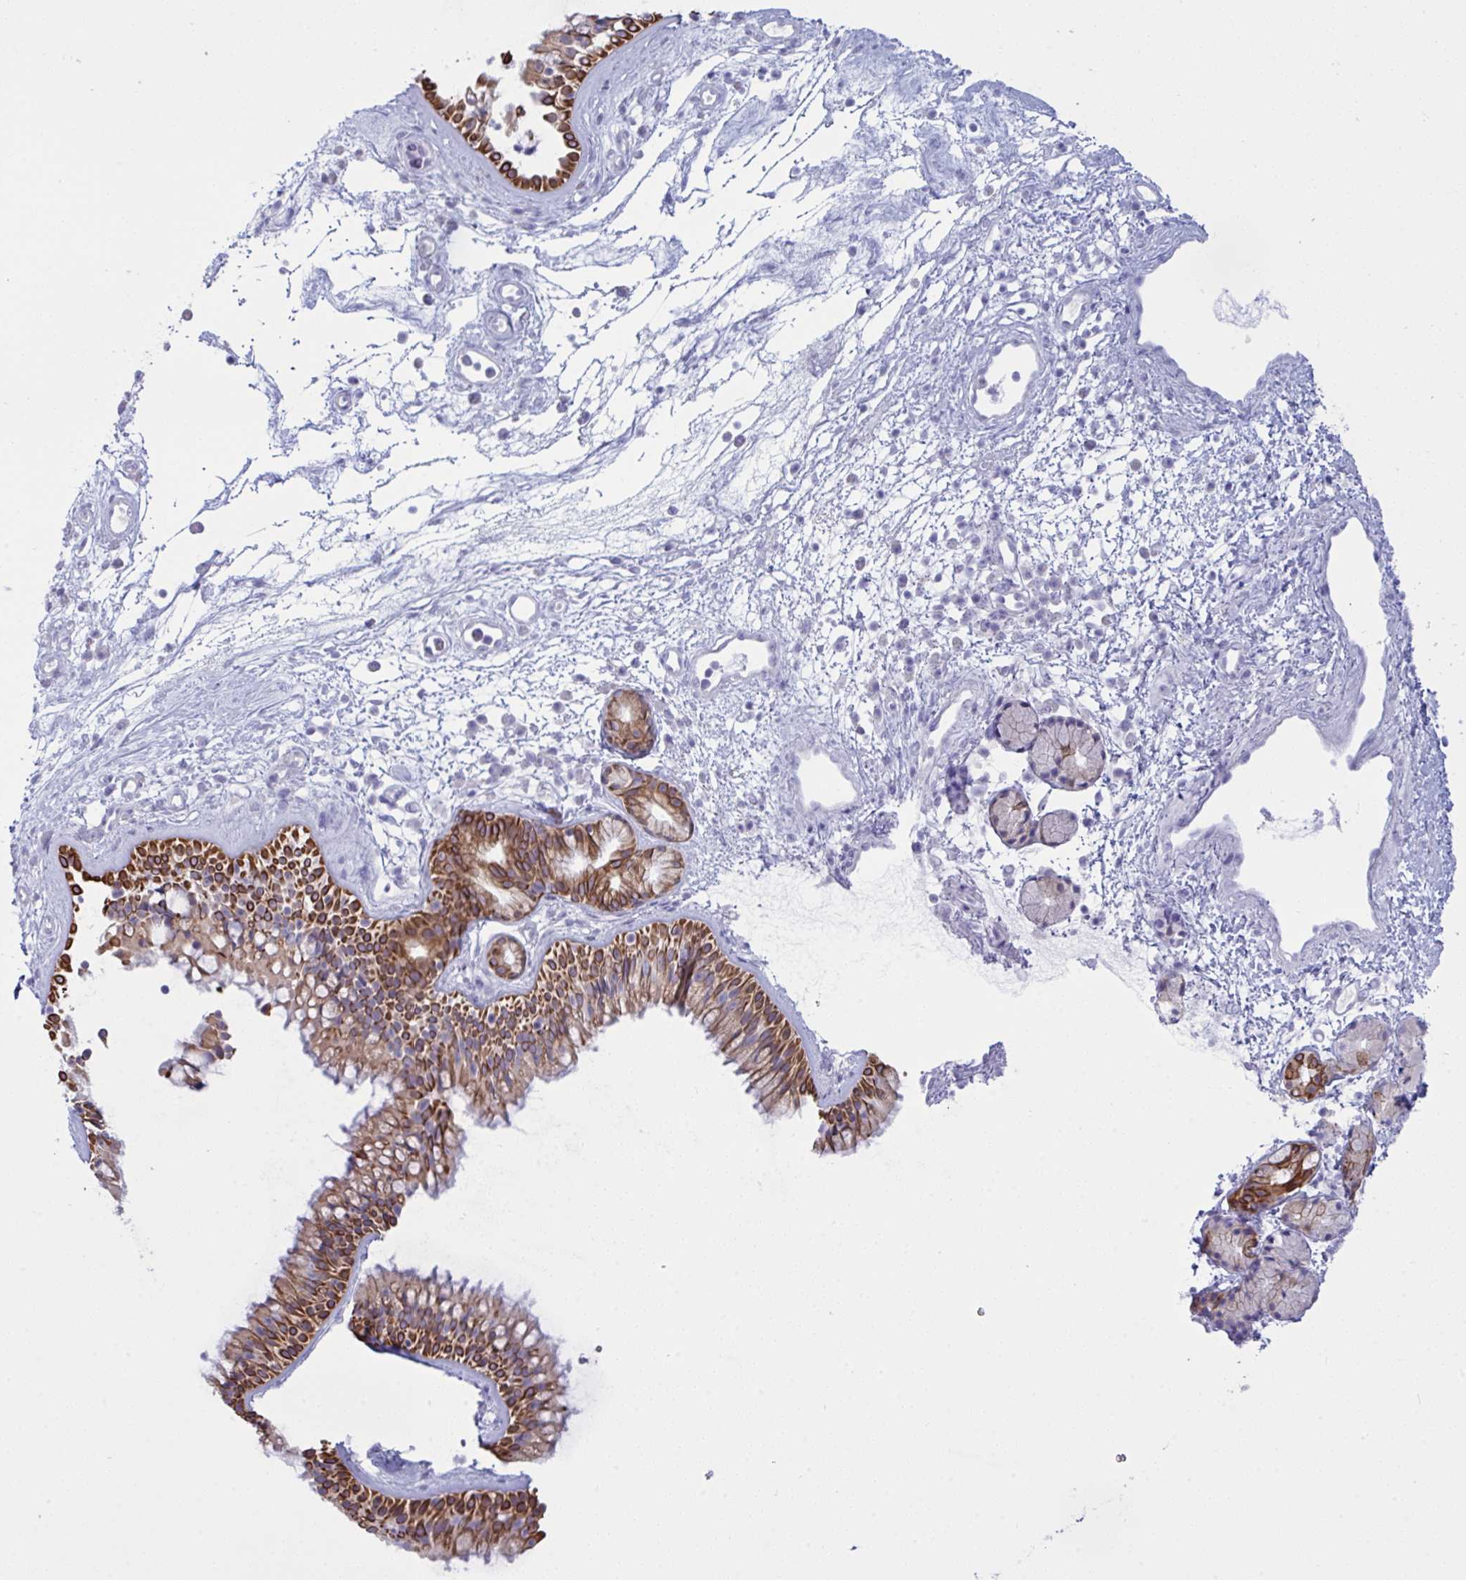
{"staining": {"intensity": "strong", "quantity": ">75%", "location": "cytoplasmic/membranous"}, "tissue": "nasopharynx", "cell_type": "Respiratory epithelial cells", "image_type": "normal", "snomed": [{"axis": "morphology", "description": "Normal tissue, NOS"}, {"axis": "topography", "description": "Nasopharynx"}], "caption": "Nasopharynx stained with immunohistochemistry demonstrates strong cytoplasmic/membranous positivity in approximately >75% of respiratory epithelial cells. (Brightfield microscopy of DAB IHC at high magnification).", "gene": "TENT5D", "patient": {"sex": "female", "age": 70}}